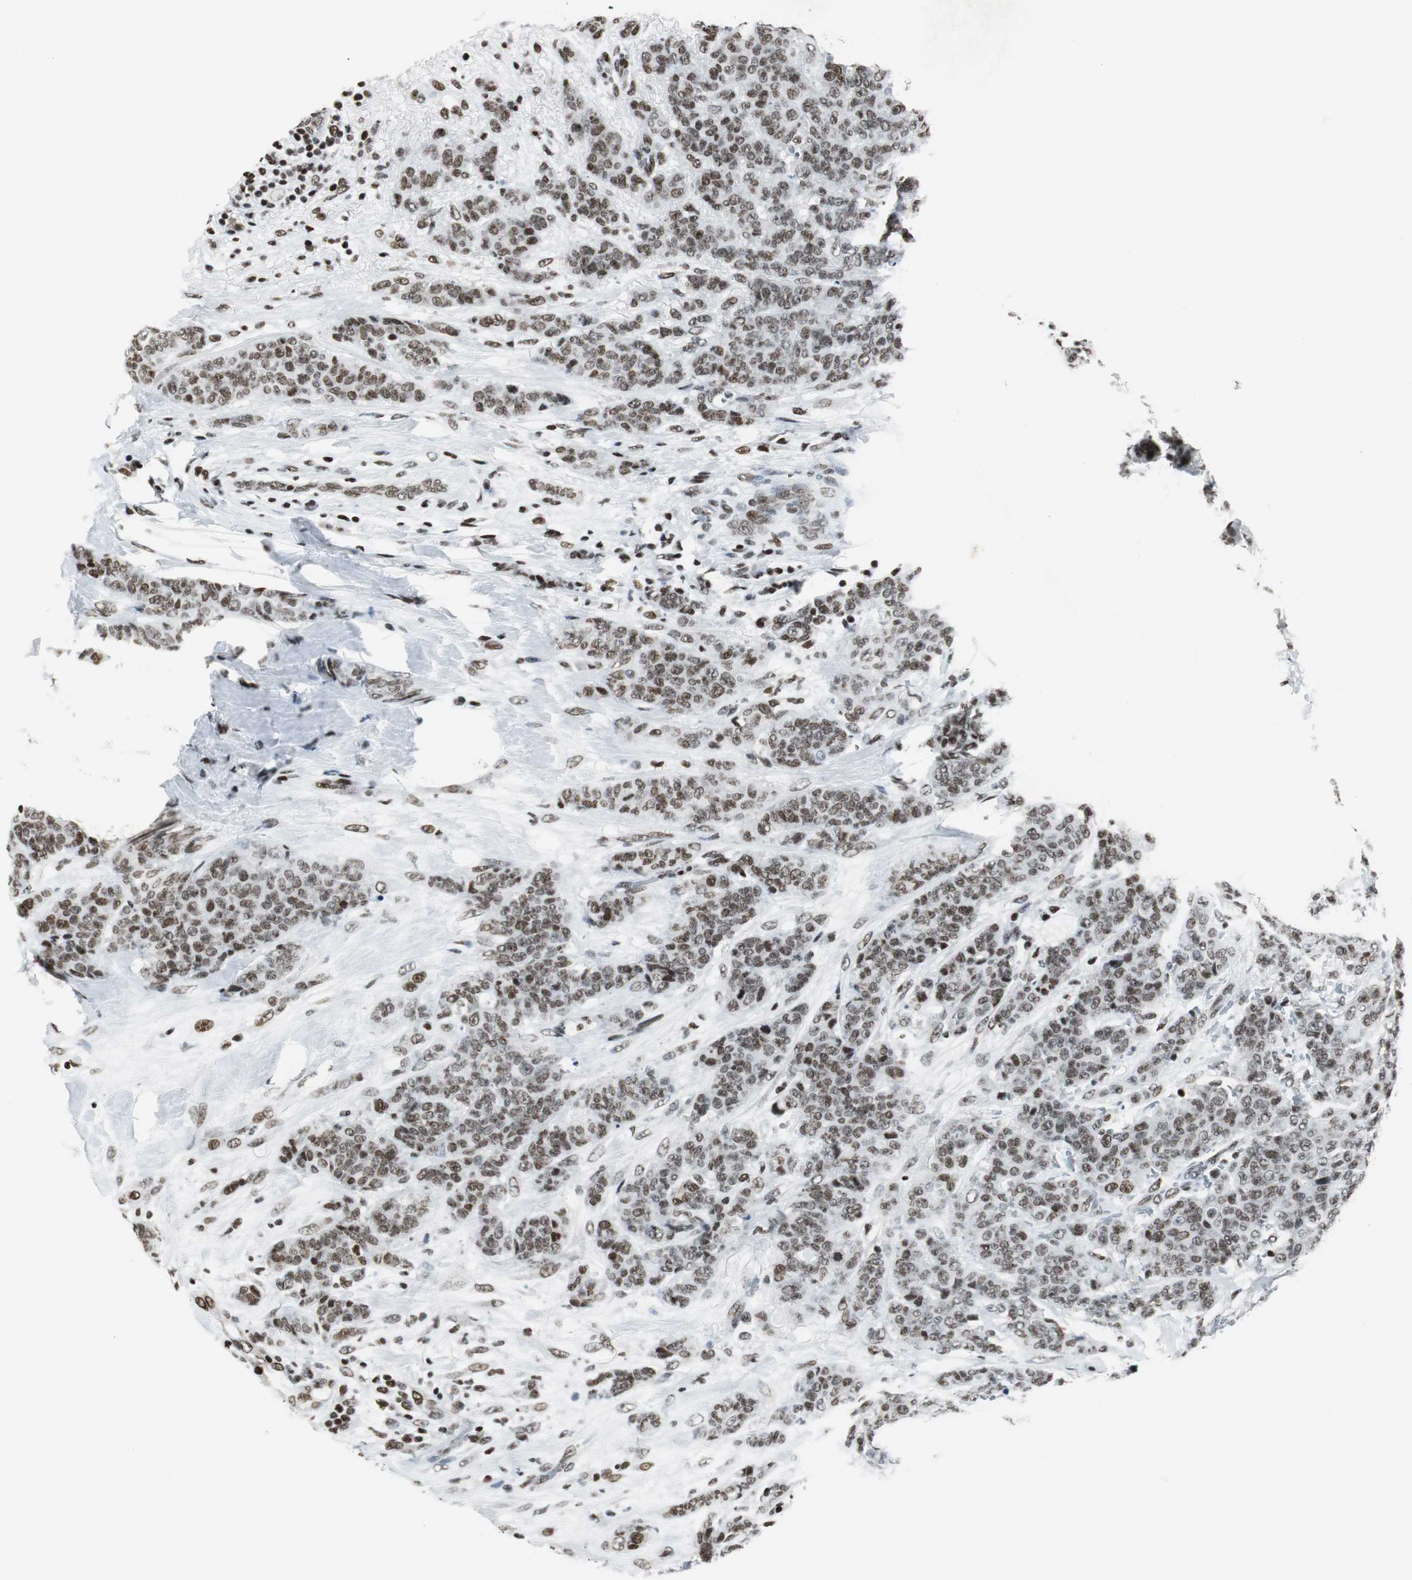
{"staining": {"intensity": "moderate", "quantity": ">75%", "location": "nuclear"}, "tissue": "breast cancer", "cell_type": "Tumor cells", "image_type": "cancer", "snomed": [{"axis": "morphology", "description": "Duct carcinoma"}, {"axis": "topography", "description": "Breast"}], "caption": "Breast cancer (intraductal carcinoma) tissue demonstrates moderate nuclear expression in approximately >75% of tumor cells, visualized by immunohistochemistry.", "gene": "RBBP4", "patient": {"sex": "female", "age": 40}}